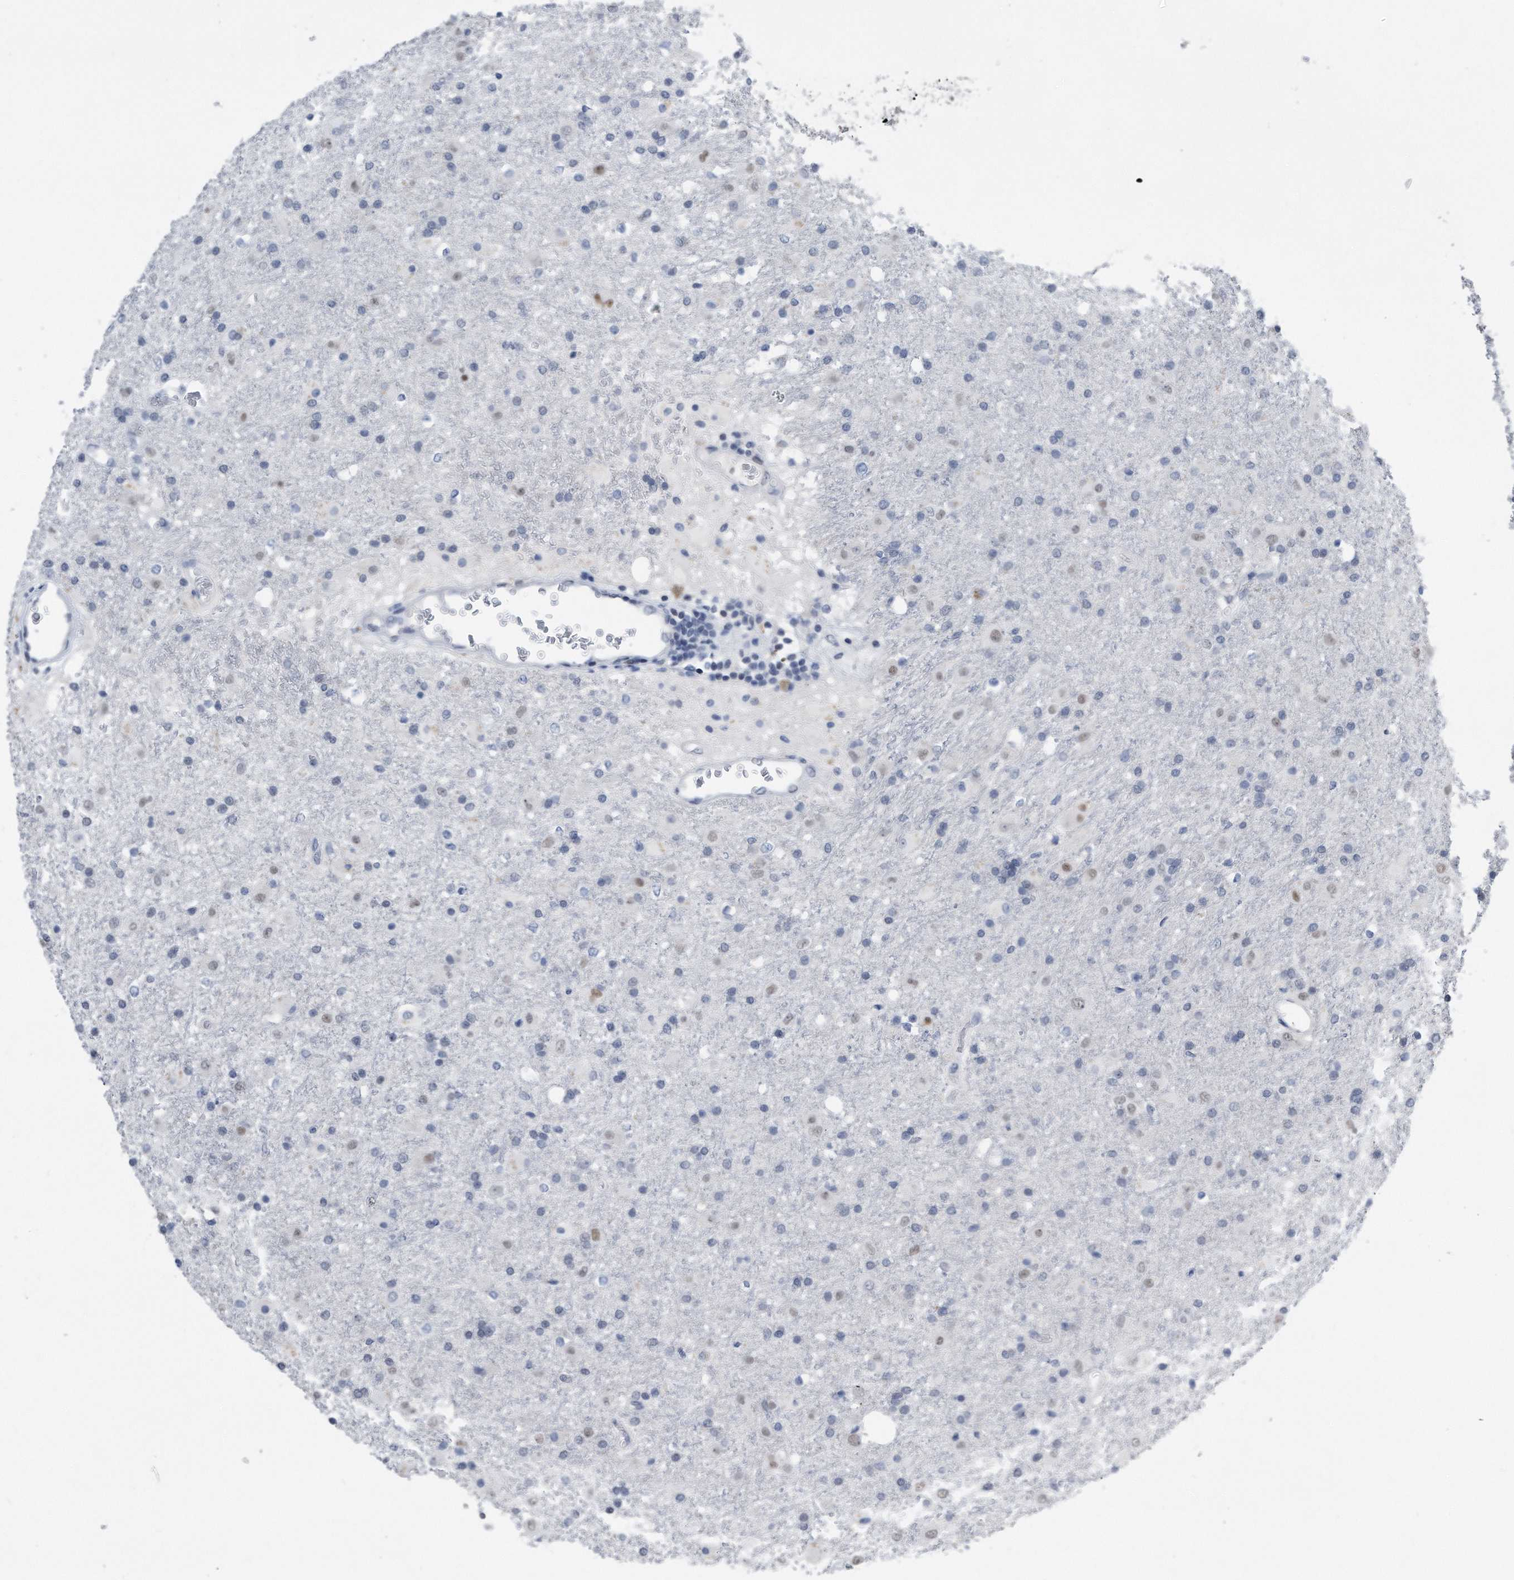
{"staining": {"intensity": "negative", "quantity": "none", "location": "none"}, "tissue": "glioma", "cell_type": "Tumor cells", "image_type": "cancer", "snomed": [{"axis": "morphology", "description": "Glioma, malignant, Low grade"}, {"axis": "topography", "description": "Brain"}], "caption": "Immunohistochemistry histopathology image of neoplastic tissue: malignant low-grade glioma stained with DAB (3,3'-diaminobenzidine) displays no significant protein expression in tumor cells. (Stains: DAB (3,3'-diaminobenzidine) immunohistochemistry with hematoxylin counter stain, Microscopy: brightfield microscopy at high magnification).", "gene": "PCNA", "patient": {"sex": "male", "age": 65}}